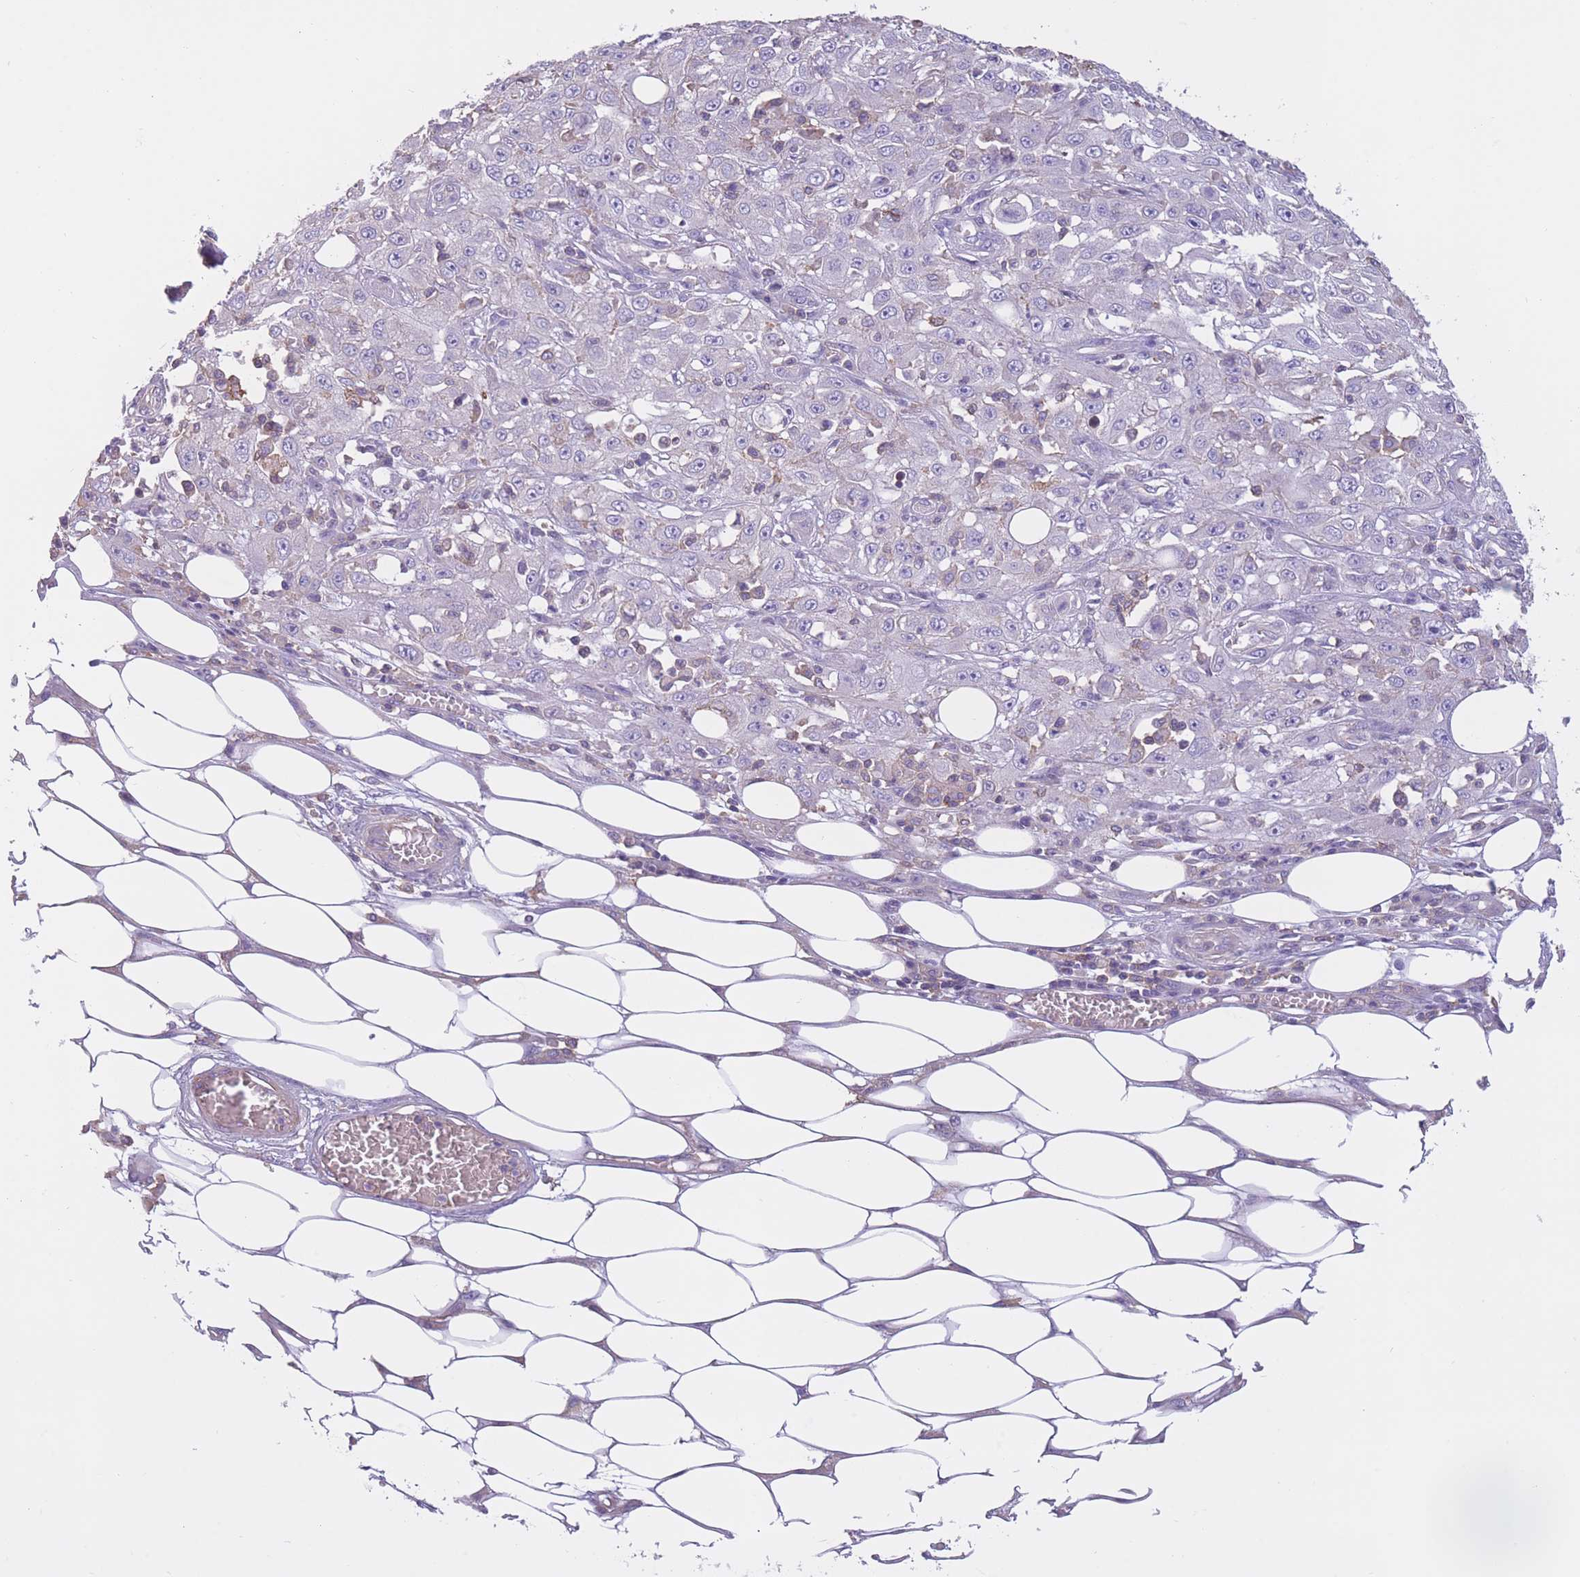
{"staining": {"intensity": "negative", "quantity": "none", "location": "none"}, "tissue": "skin cancer", "cell_type": "Tumor cells", "image_type": "cancer", "snomed": [{"axis": "morphology", "description": "Squamous cell carcinoma, NOS"}, {"axis": "morphology", "description": "Squamous cell carcinoma, metastatic, NOS"}, {"axis": "topography", "description": "Skin"}, {"axis": "topography", "description": "Lymph node"}], "caption": "This is an immunohistochemistry image of human skin metastatic squamous cell carcinoma. There is no positivity in tumor cells.", "gene": "PDHA1", "patient": {"sex": "male", "age": 75}}